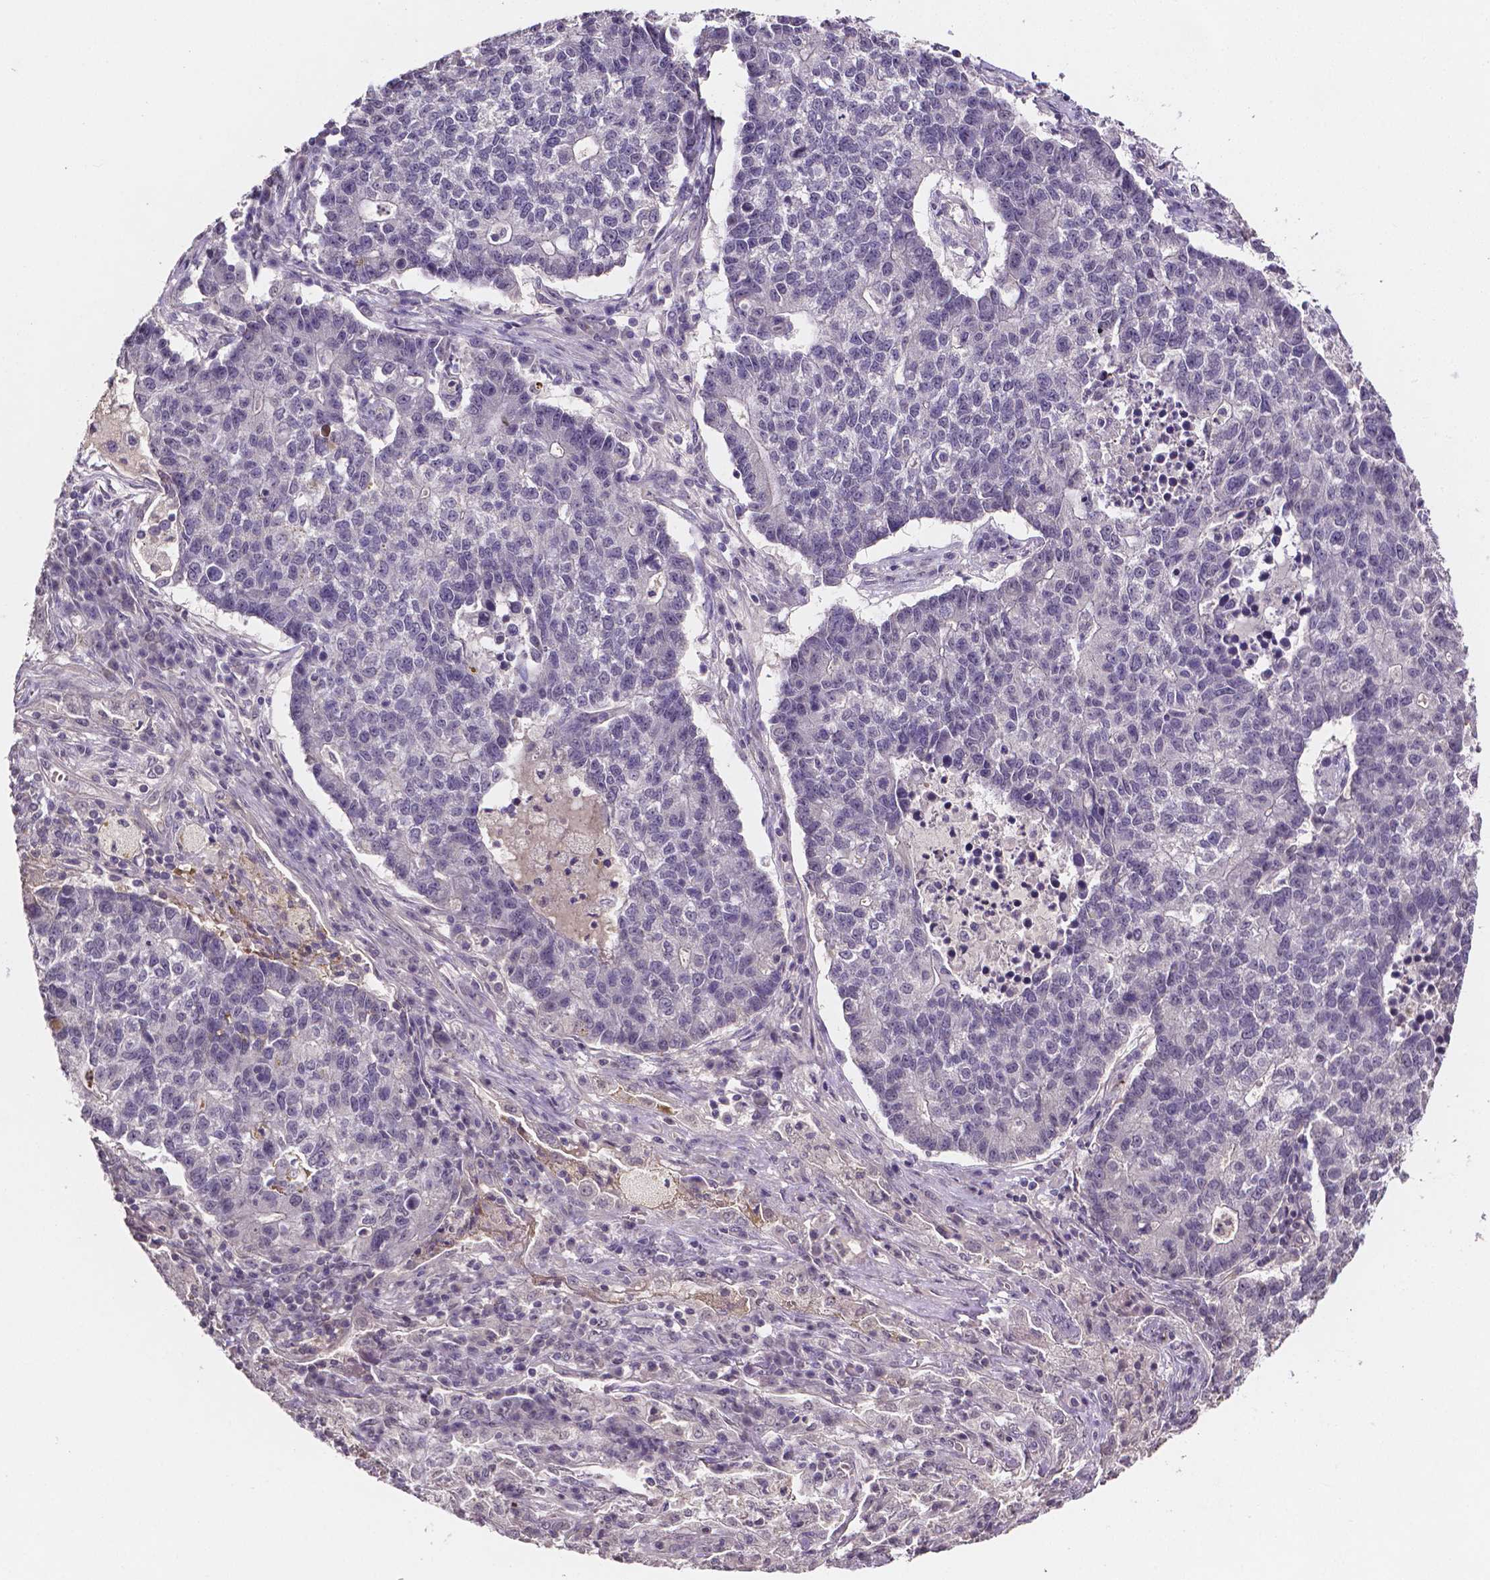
{"staining": {"intensity": "negative", "quantity": "none", "location": "none"}, "tissue": "lung cancer", "cell_type": "Tumor cells", "image_type": "cancer", "snomed": [{"axis": "morphology", "description": "Adenocarcinoma, NOS"}, {"axis": "topography", "description": "Lung"}], "caption": "This is an immunohistochemistry (IHC) micrograph of human adenocarcinoma (lung). There is no staining in tumor cells.", "gene": "NRGN", "patient": {"sex": "male", "age": 57}}